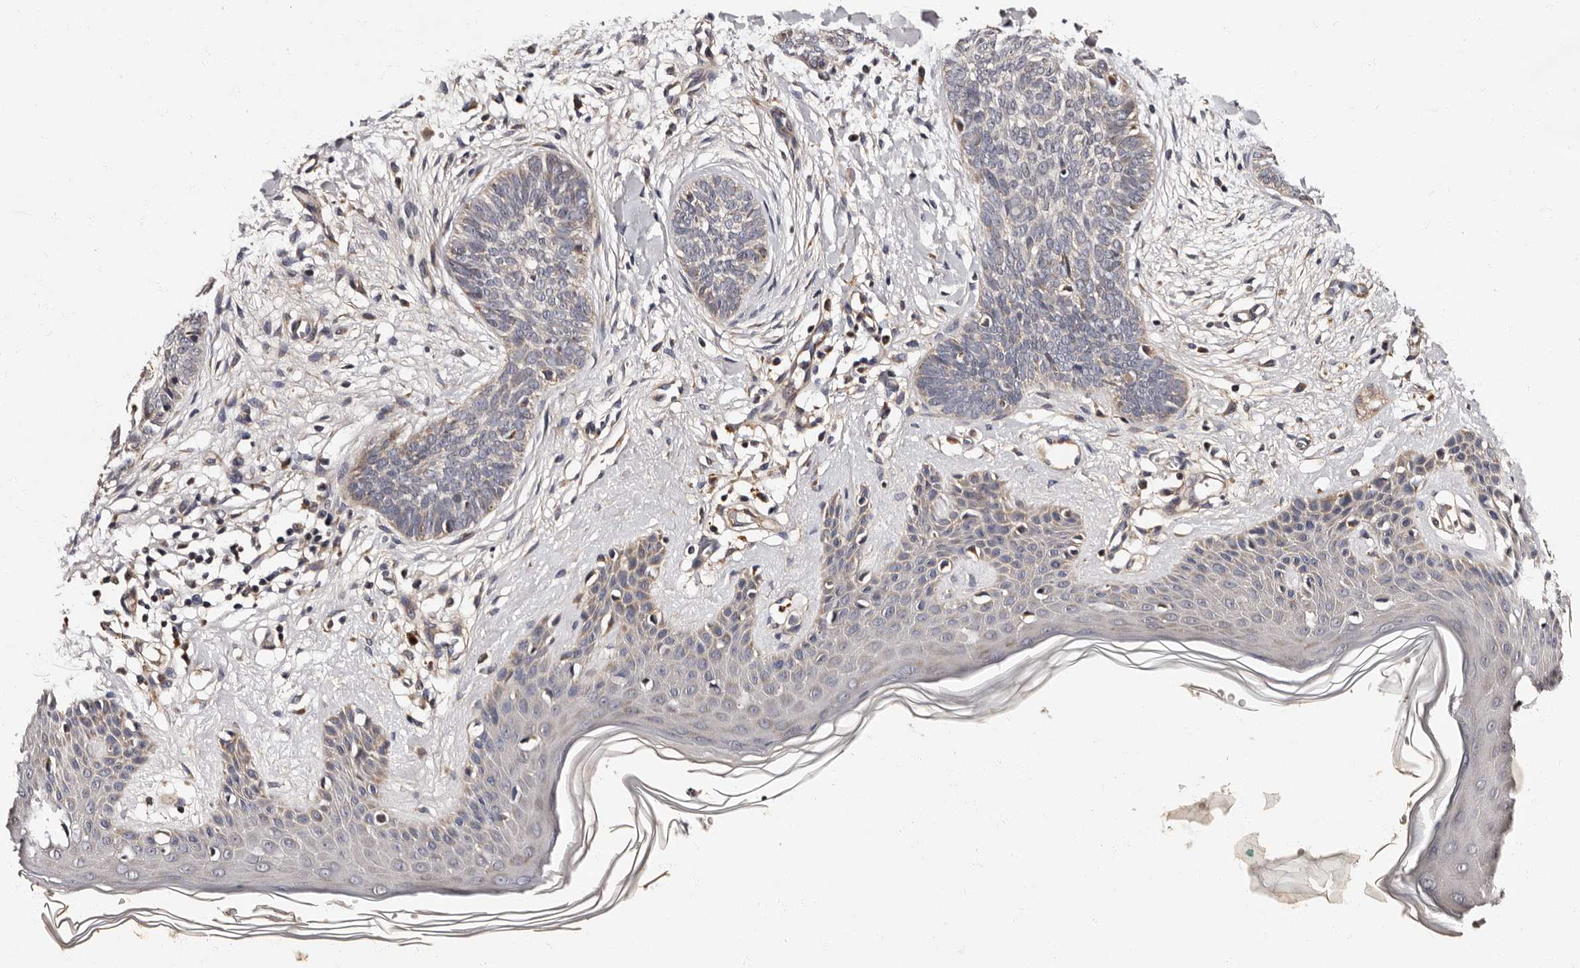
{"staining": {"intensity": "negative", "quantity": "none", "location": "none"}, "tissue": "skin cancer", "cell_type": "Tumor cells", "image_type": "cancer", "snomed": [{"axis": "morphology", "description": "Basal cell carcinoma"}, {"axis": "topography", "description": "Skin"}], "caption": "Immunohistochemistry (IHC) of human skin basal cell carcinoma displays no expression in tumor cells. The staining is performed using DAB (3,3'-diaminobenzidine) brown chromogen with nuclei counter-stained in using hematoxylin.", "gene": "ADCK5", "patient": {"sex": "female", "age": 59}}